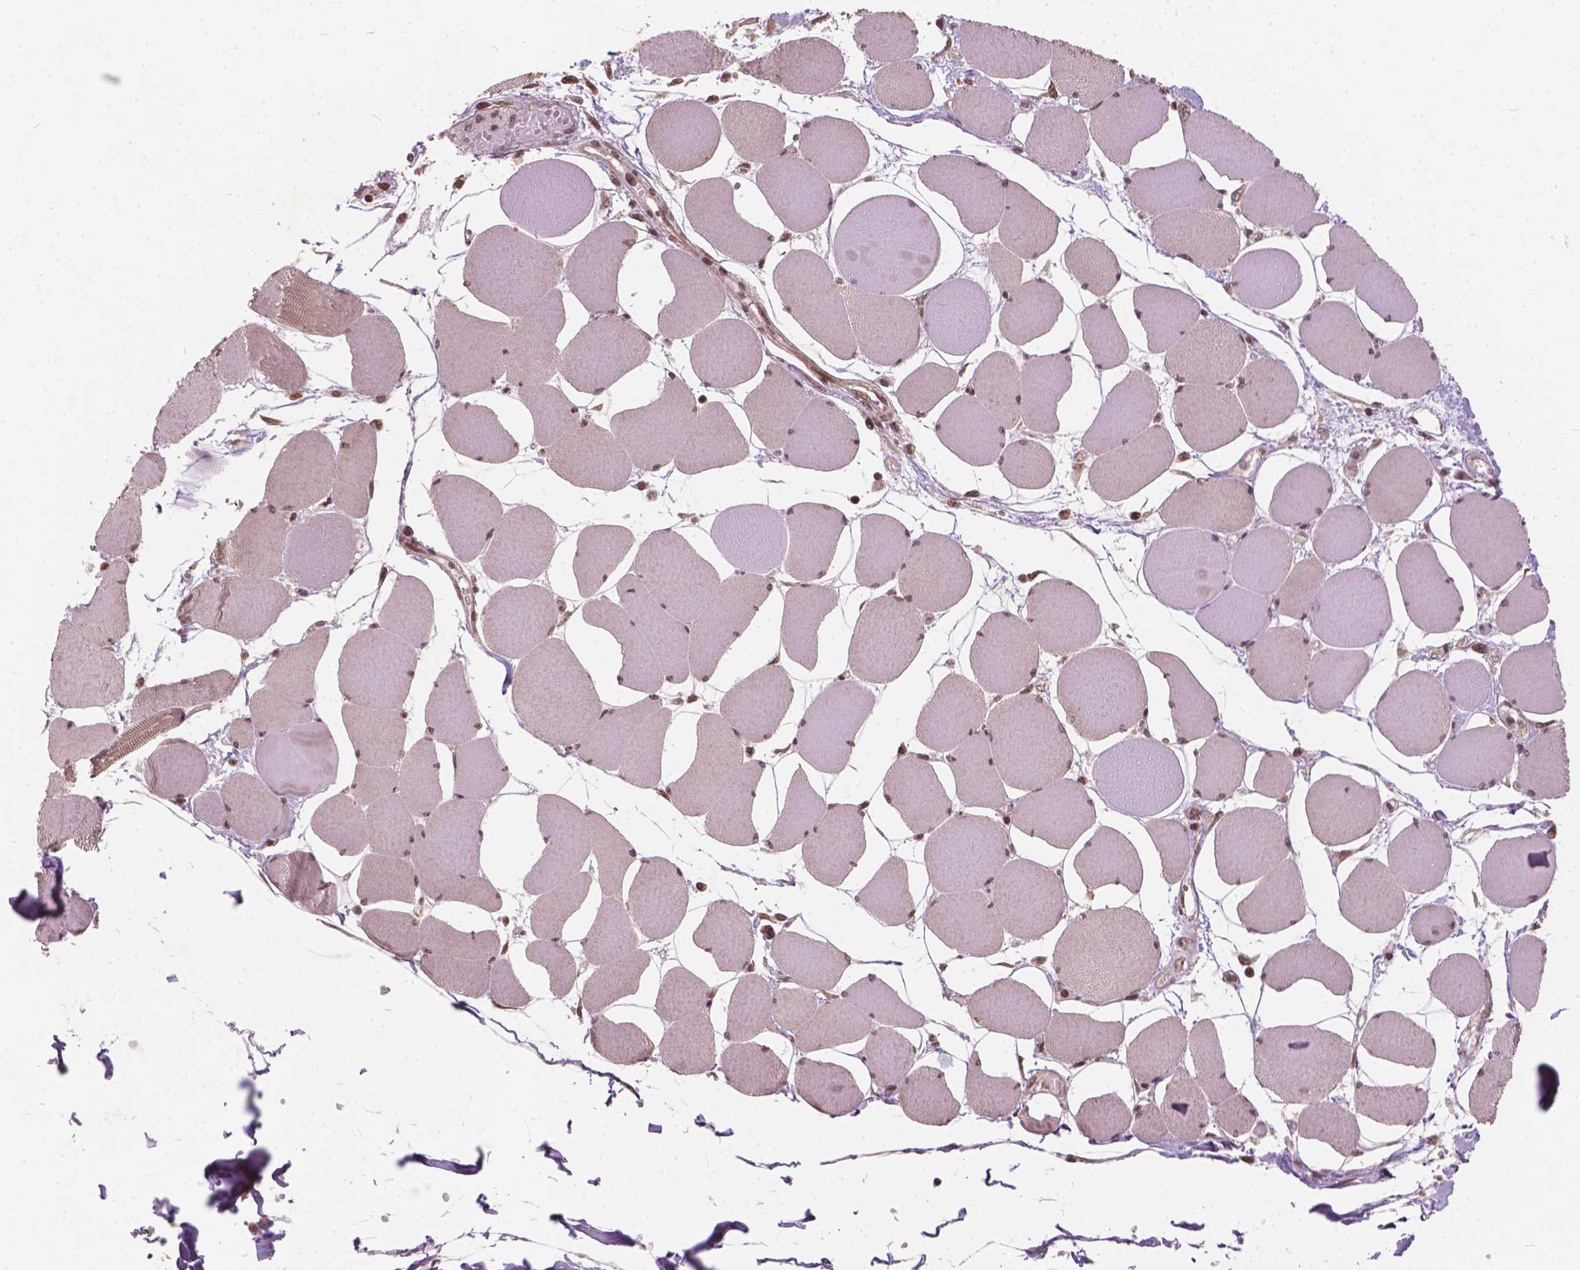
{"staining": {"intensity": "moderate", "quantity": ">75%", "location": "cytoplasmic/membranous,nuclear"}, "tissue": "skeletal muscle", "cell_type": "Myocytes", "image_type": "normal", "snomed": [{"axis": "morphology", "description": "Normal tissue, NOS"}, {"axis": "topography", "description": "Skeletal muscle"}], "caption": "This histopathology image exhibits immunohistochemistry staining of unremarkable human skeletal muscle, with medium moderate cytoplasmic/membranous,nuclear staining in approximately >75% of myocytes.", "gene": "GPS2", "patient": {"sex": "female", "age": 75}}